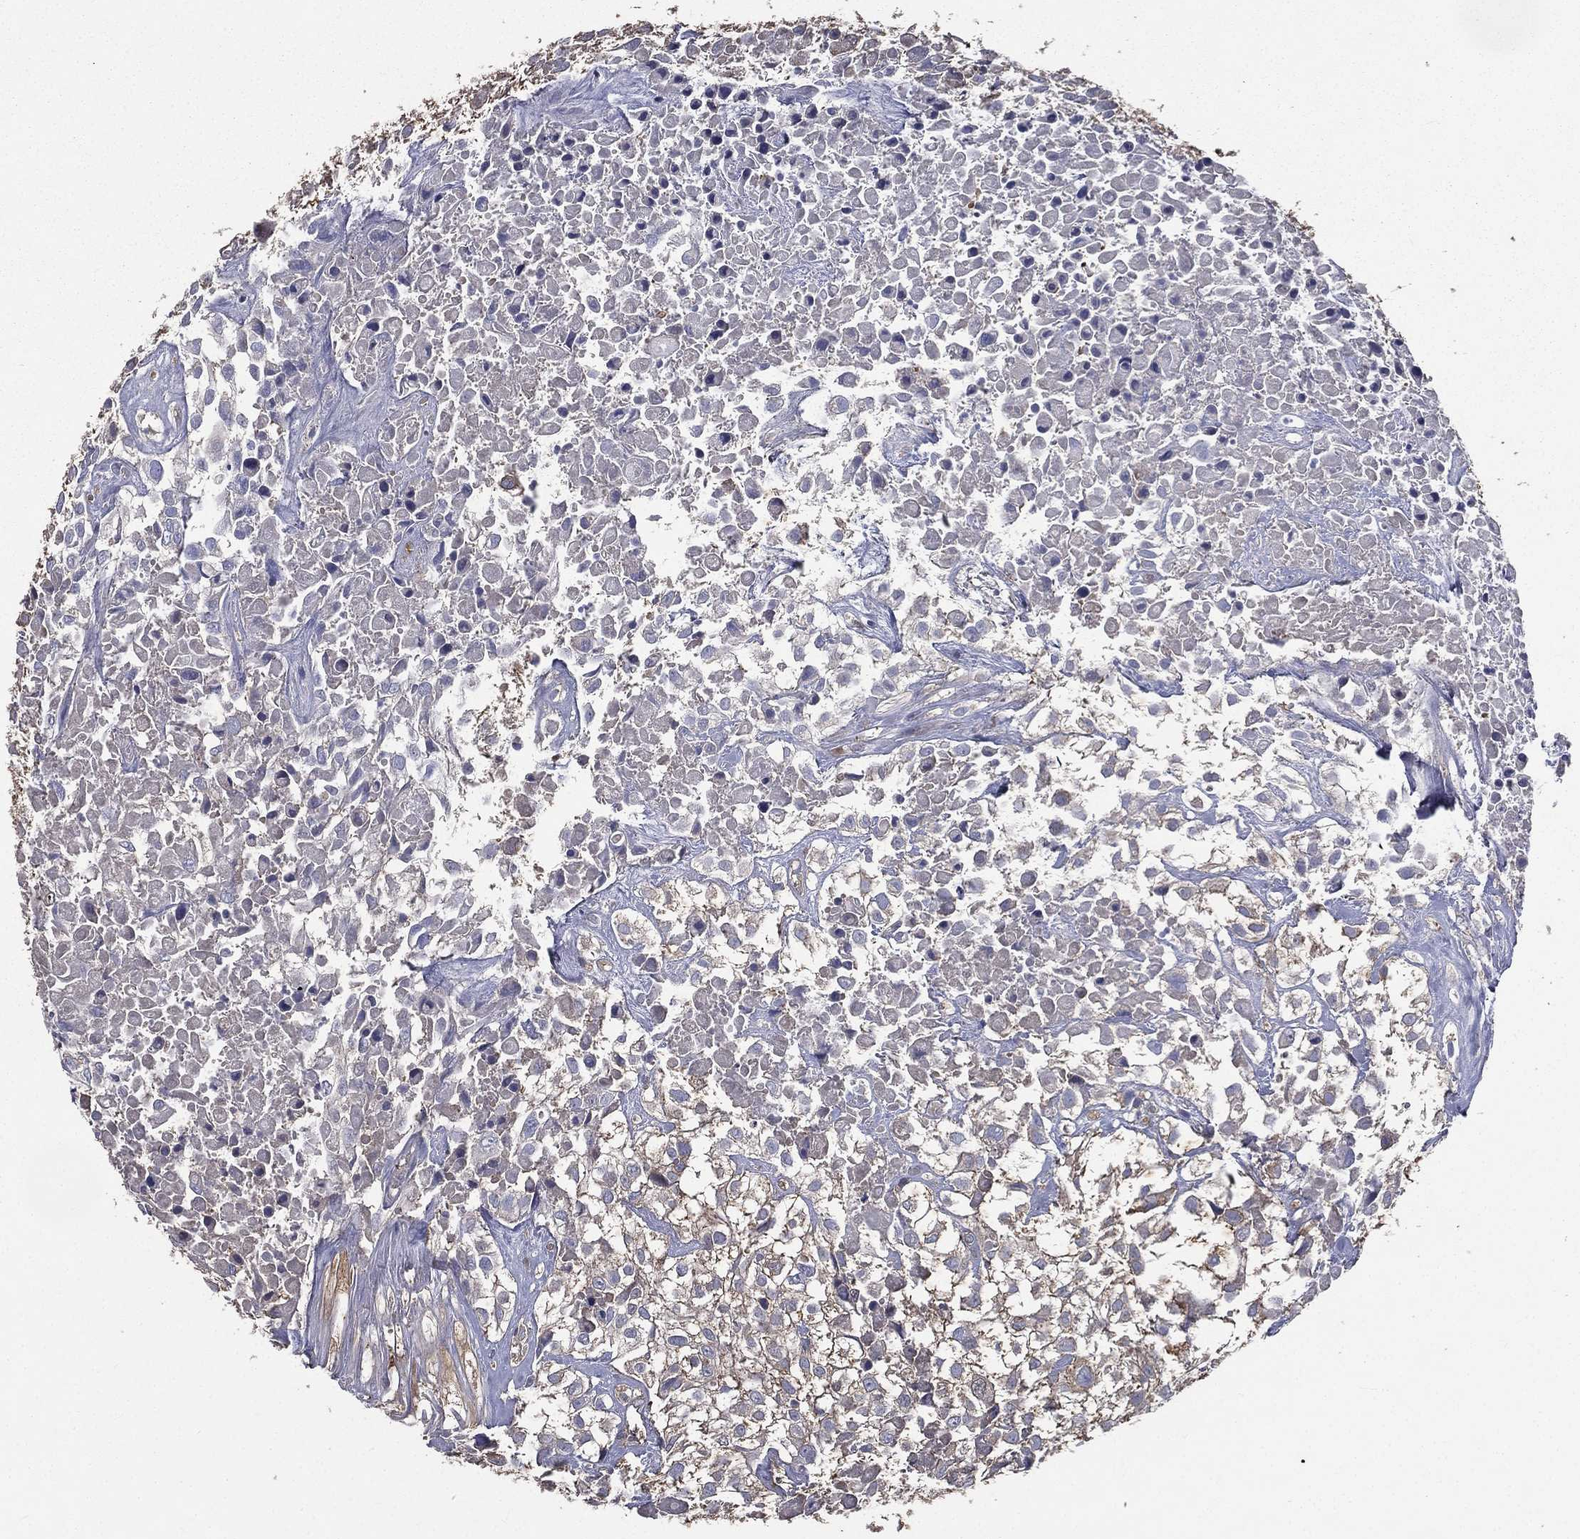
{"staining": {"intensity": "moderate", "quantity": "<25%", "location": "cytoplasmic/membranous"}, "tissue": "urothelial cancer", "cell_type": "Tumor cells", "image_type": "cancer", "snomed": [{"axis": "morphology", "description": "Urothelial carcinoma, High grade"}, {"axis": "topography", "description": "Urinary bladder"}], "caption": "About <25% of tumor cells in human urothelial carcinoma (high-grade) display moderate cytoplasmic/membranous protein expression as visualized by brown immunohistochemical staining.", "gene": "SARS1", "patient": {"sex": "male", "age": 56}}